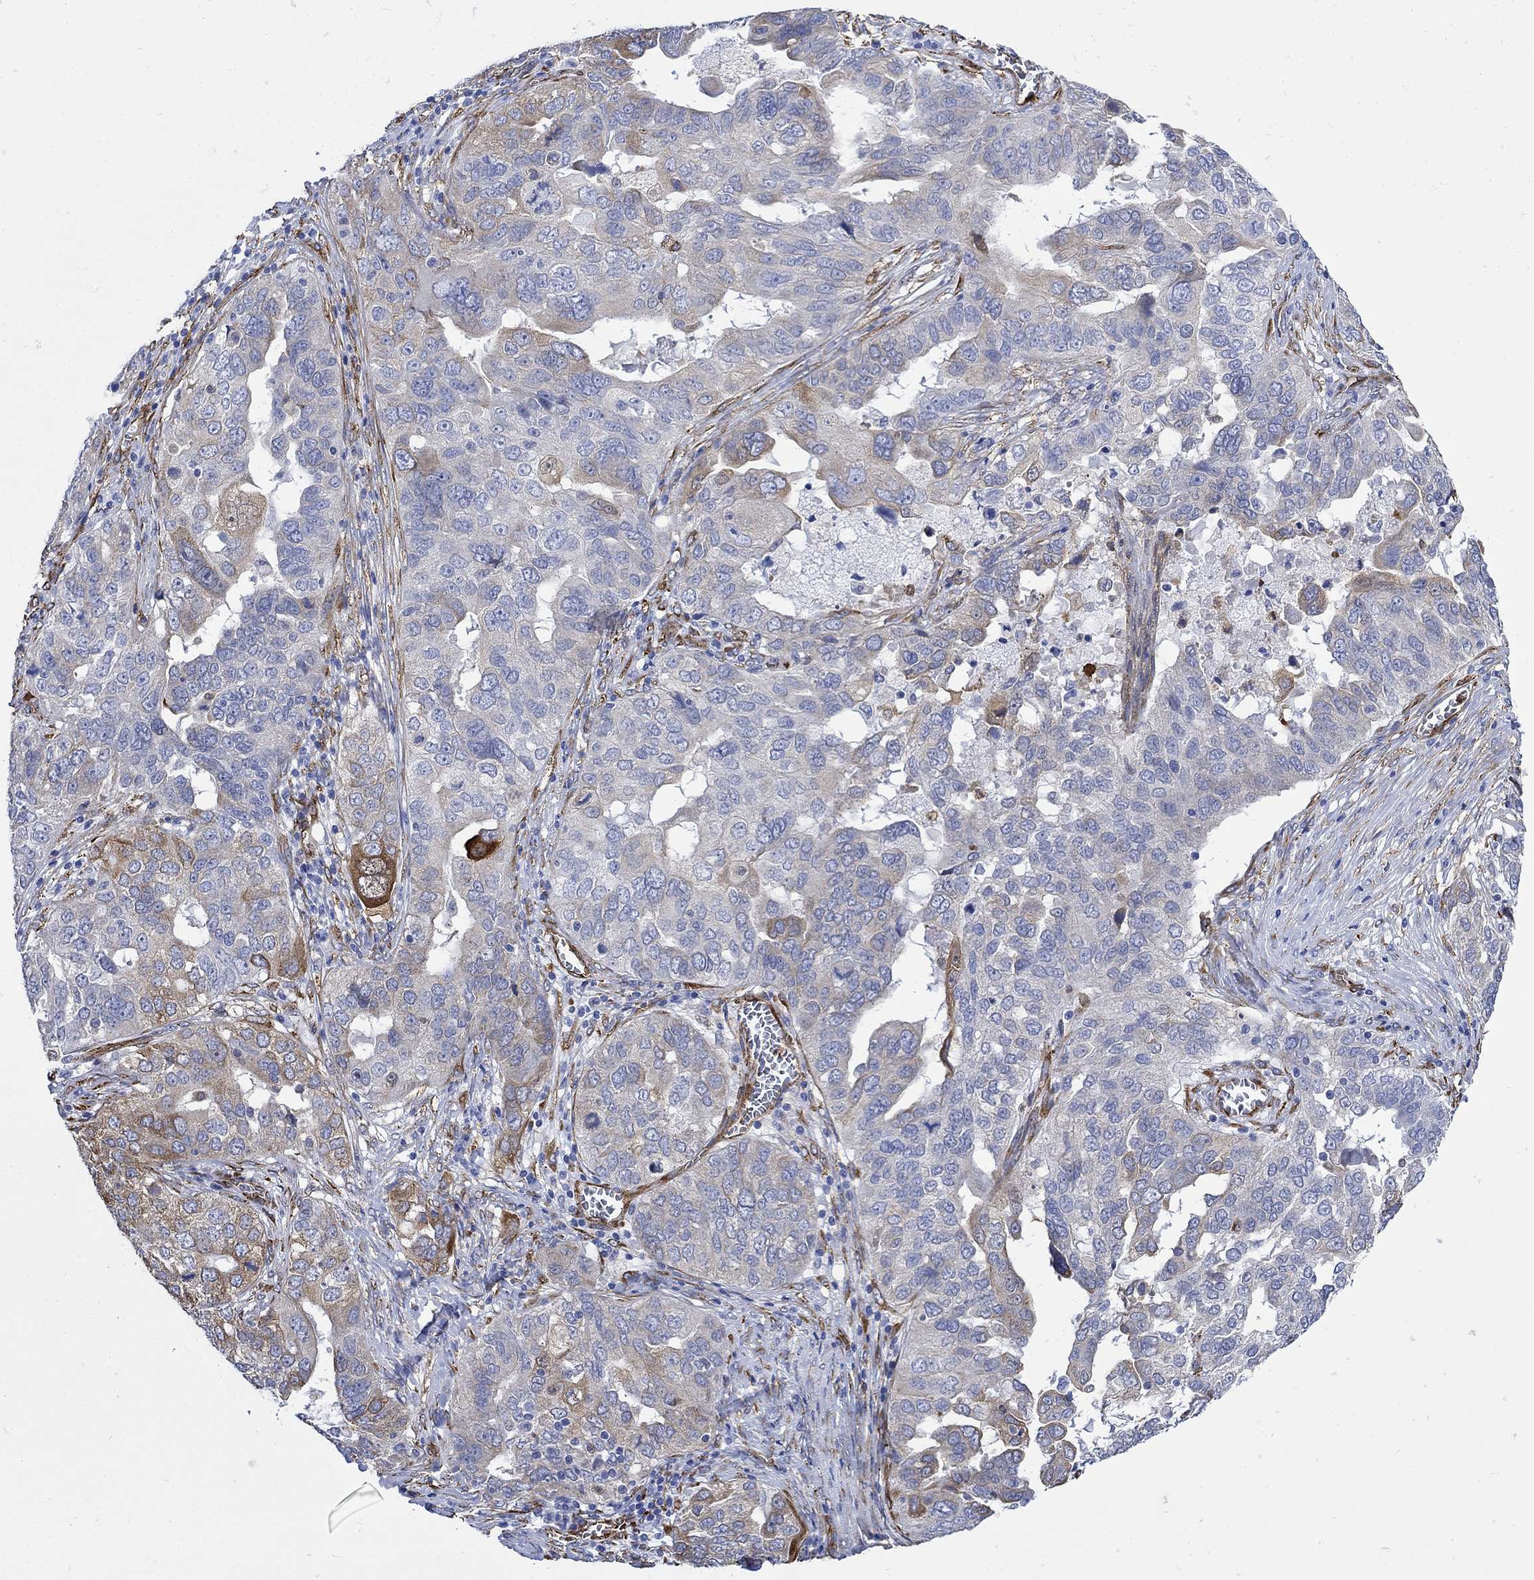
{"staining": {"intensity": "strong", "quantity": "<25%", "location": "cytoplasmic/membranous"}, "tissue": "ovarian cancer", "cell_type": "Tumor cells", "image_type": "cancer", "snomed": [{"axis": "morphology", "description": "Carcinoma, endometroid"}, {"axis": "topography", "description": "Soft tissue"}, {"axis": "topography", "description": "Ovary"}], "caption": "Protein expression by immunohistochemistry (IHC) reveals strong cytoplasmic/membranous staining in about <25% of tumor cells in ovarian cancer.", "gene": "TGM2", "patient": {"sex": "female", "age": 52}}